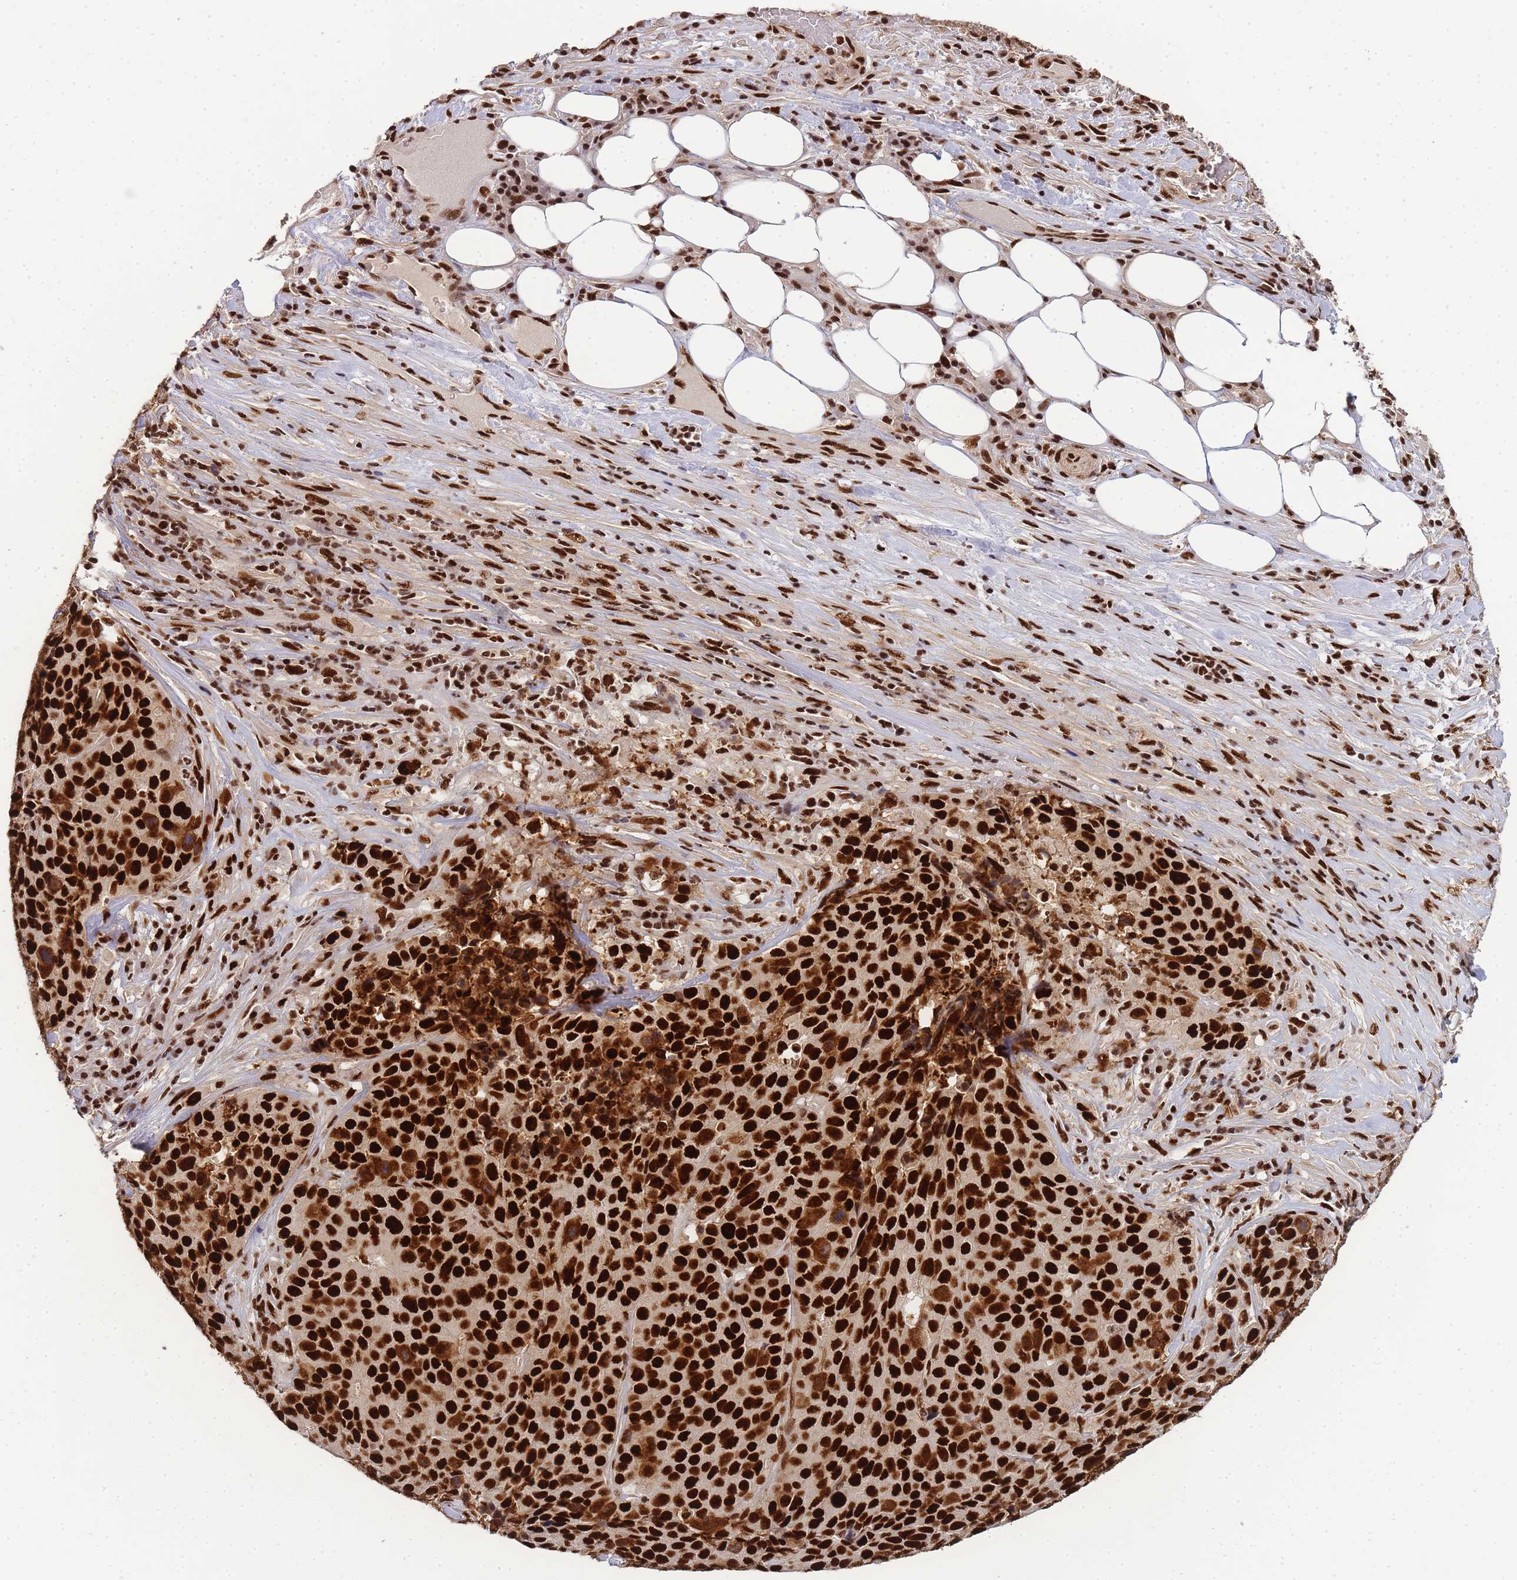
{"staining": {"intensity": "strong", "quantity": ">75%", "location": "nuclear"}, "tissue": "stomach cancer", "cell_type": "Tumor cells", "image_type": "cancer", "snomed": [{"axis": "morphology", "description": "Adenocarcinoma, NOS"}, {"axis": "topography", "description": "Stomach"}], "caption": "A brown stain highlights strong nuclear staining of a protein in stomach cancer tumor cells.", "gene": "PRKDC", "patient": {"sex": "male", "age": 71}}